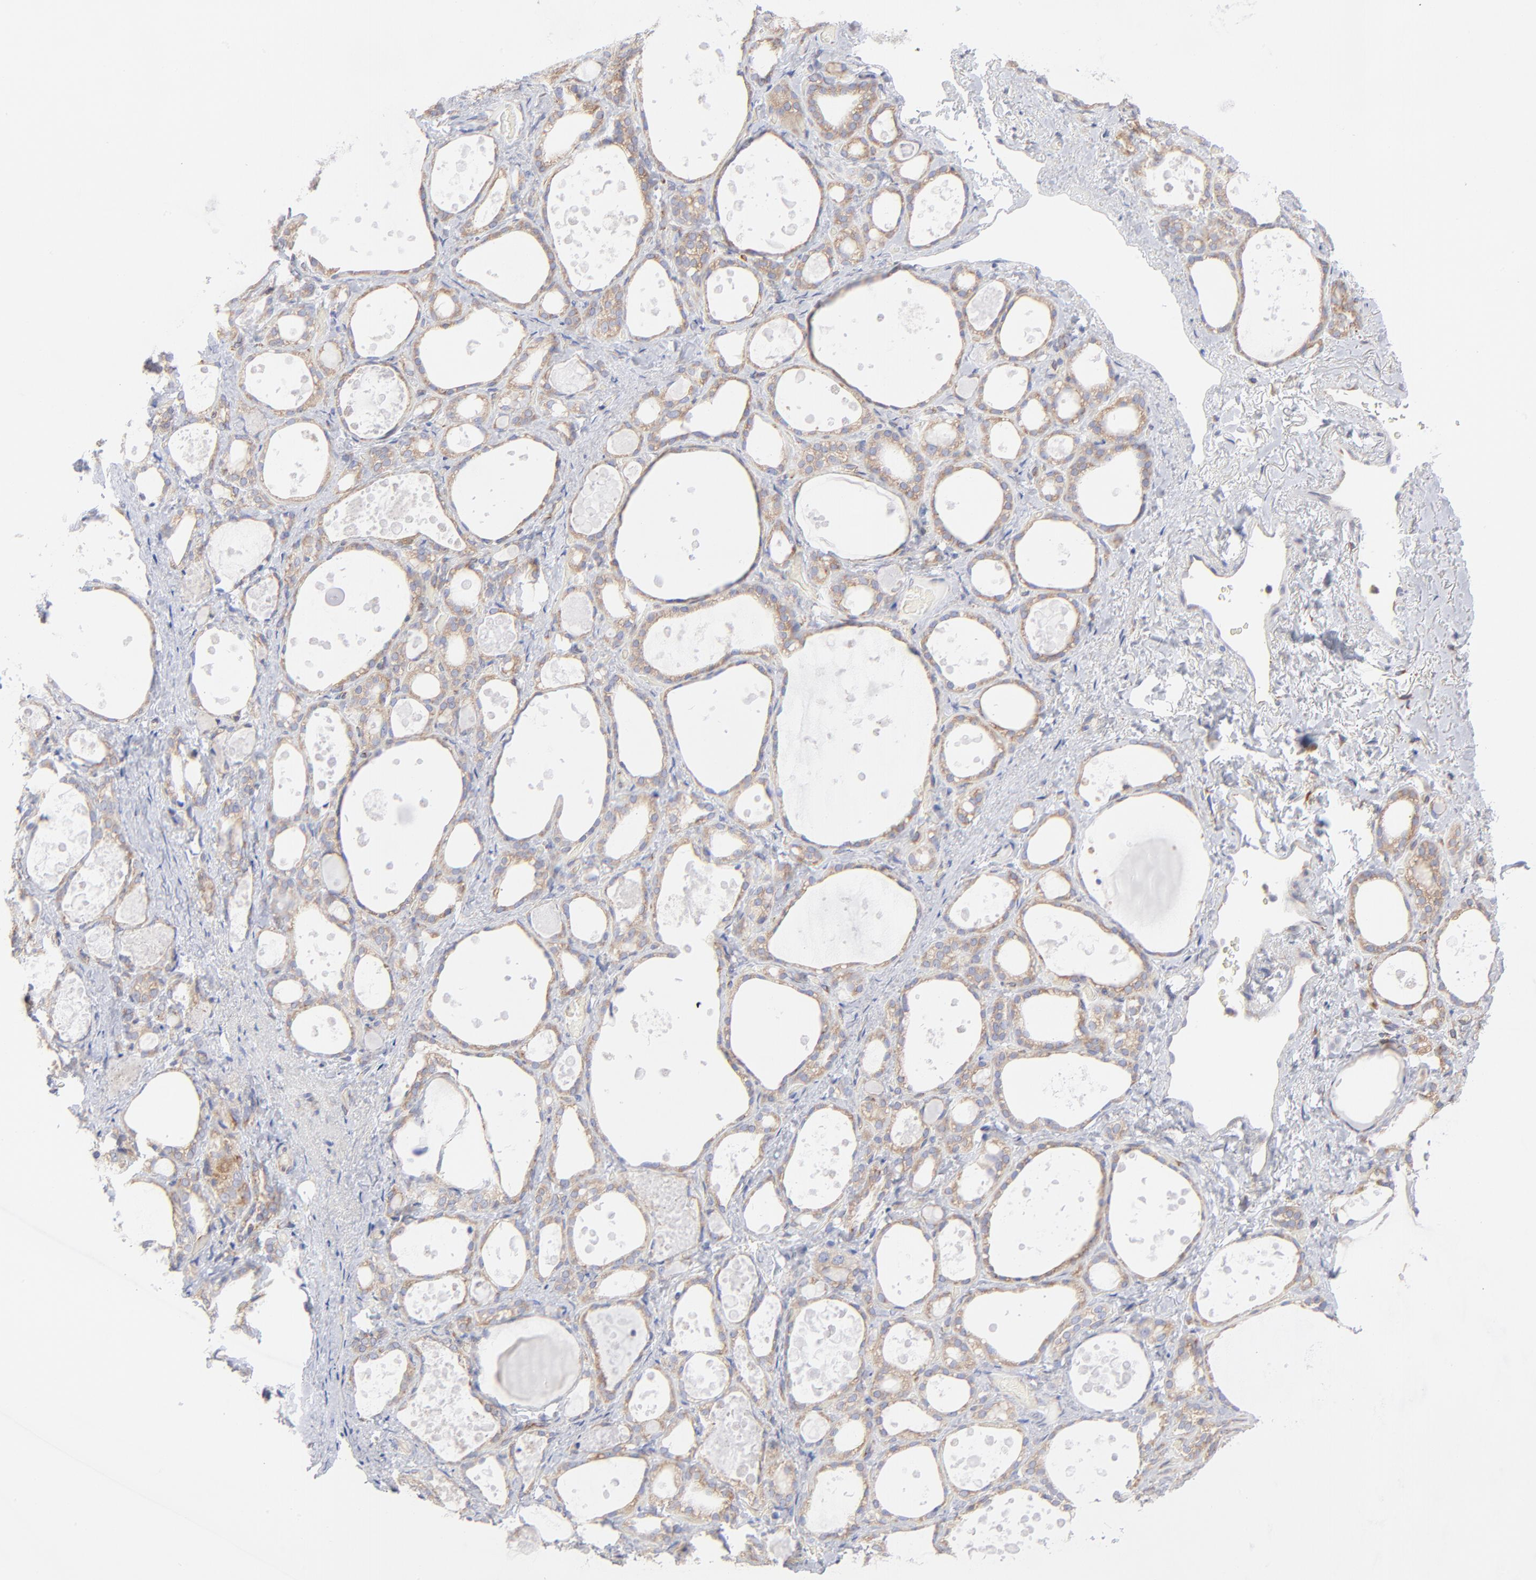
{"staining": {"intensity": "moderate", "quantity": ">75%", "location": "cytoplasmic/membranous"}, "tissue": "thyroid gland", "cell_type": "Glandular cells", "image_type": "normal", "snomed": [{"axis": "morphology", "description": "Normal tissue, NOS"}, {"axis": "topography", "description": "Thyroid gland"}], "caption": "Benign thyroid gland reveals moderate cytoplasmic/membranous positivity in about >75% of glandular cells (brown staining indicates protein expression, while blue staining denotes nuclei)..", "gene": "EIF2AK2", "patient": {"sex": "female", "age": 75}}